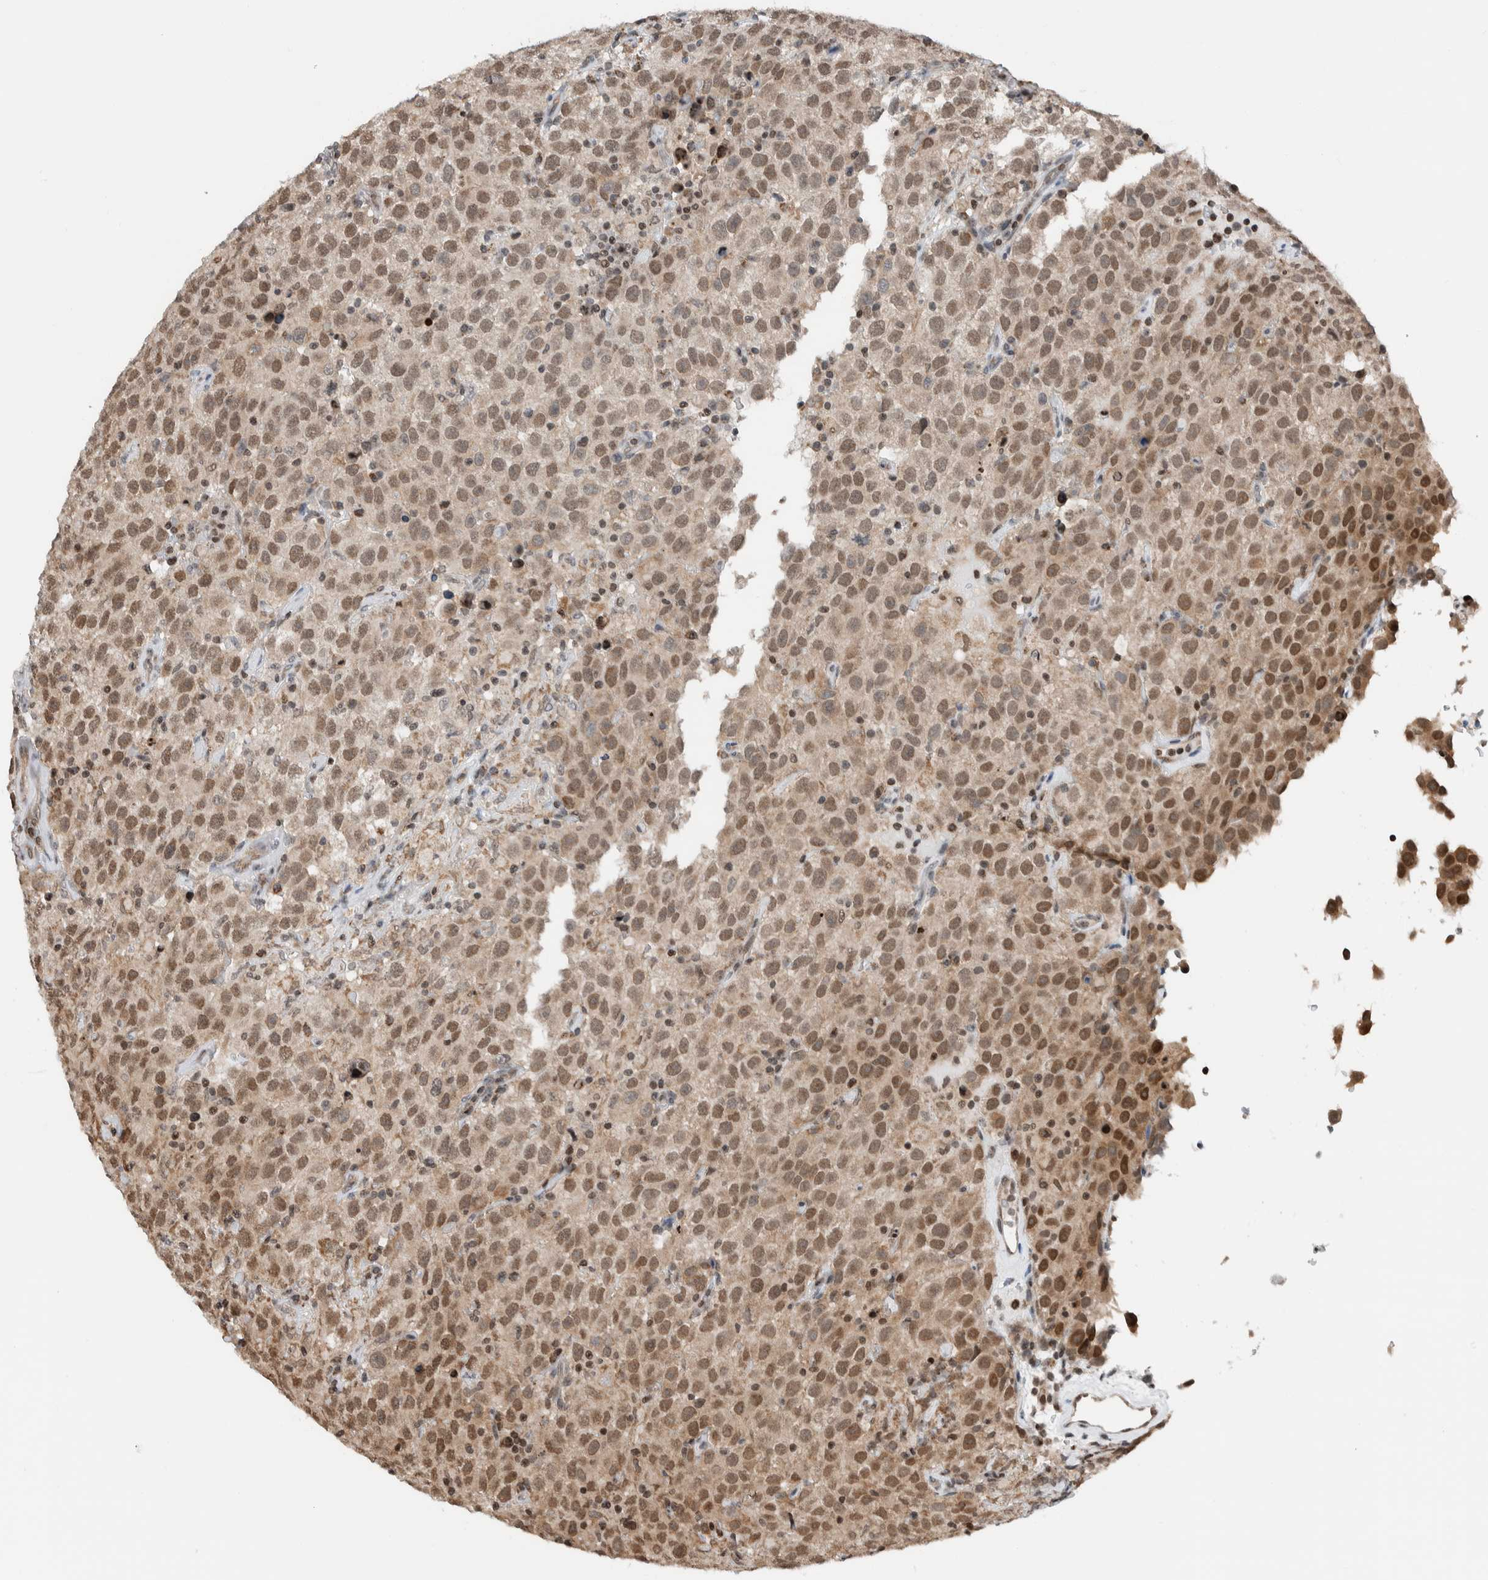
{"staining": {"intensity": "moderate", "quantity": ">75%", "location": "nuclear"}, "tissue": "testis cancer", "cell_type": "Tumor cells", "image_type": "cancer", "snomed": [{"axis": "morphology", "description": "Seminoma, NOS"}, {"axis": "topography", "description": "Testis"}], "caption": "Testis cancer stained for a protein shows moderate nuclear positivity in tumor cells.", "gene": "NPLOC4", "patient": {"sex": "male", "age": 41}}